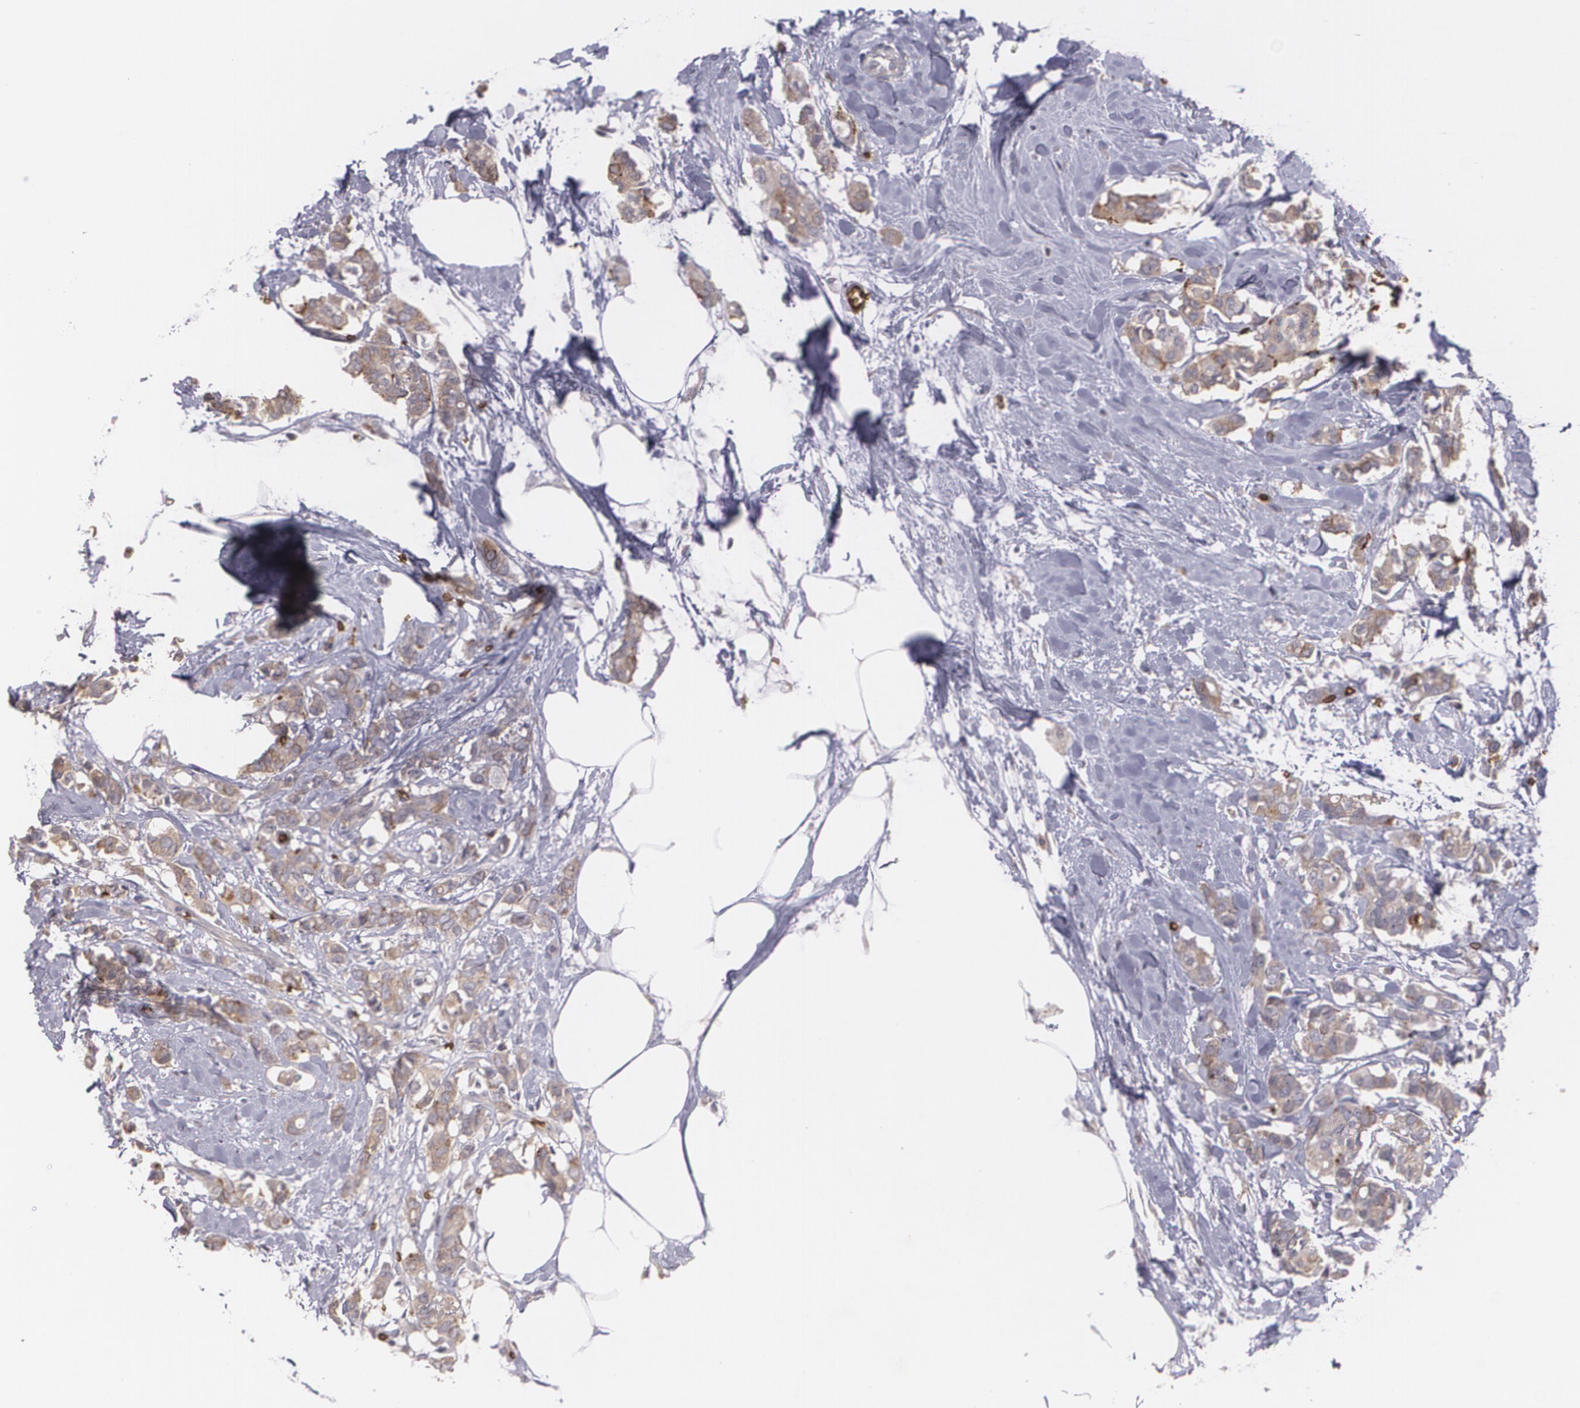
{"staining": {"intensity": "moderate", "quantity": ">75%", "location": "cytoplasmic/membranous"}, "tissue": "breast cancer", "cell_type": "Tumor cells", "image_type": "cancer", "snomed": [{"axis": "morphology", "description": "Duct carcinoma"}, {"axis": "topography", "description": "Breast"}], "caption": "IHC histopathology image of neoplastic tissue: human breast cancer (intraductal carcinoma) stained using IHC exhibits medium levels of moderate protein expression localized specifically in the cytoplasmic/membranous of tumor cells, appearing as a cytoplasmic/membranous brown color.", "gene": "SLC2A1", "patient": {"sex": "female", "age": 84}}